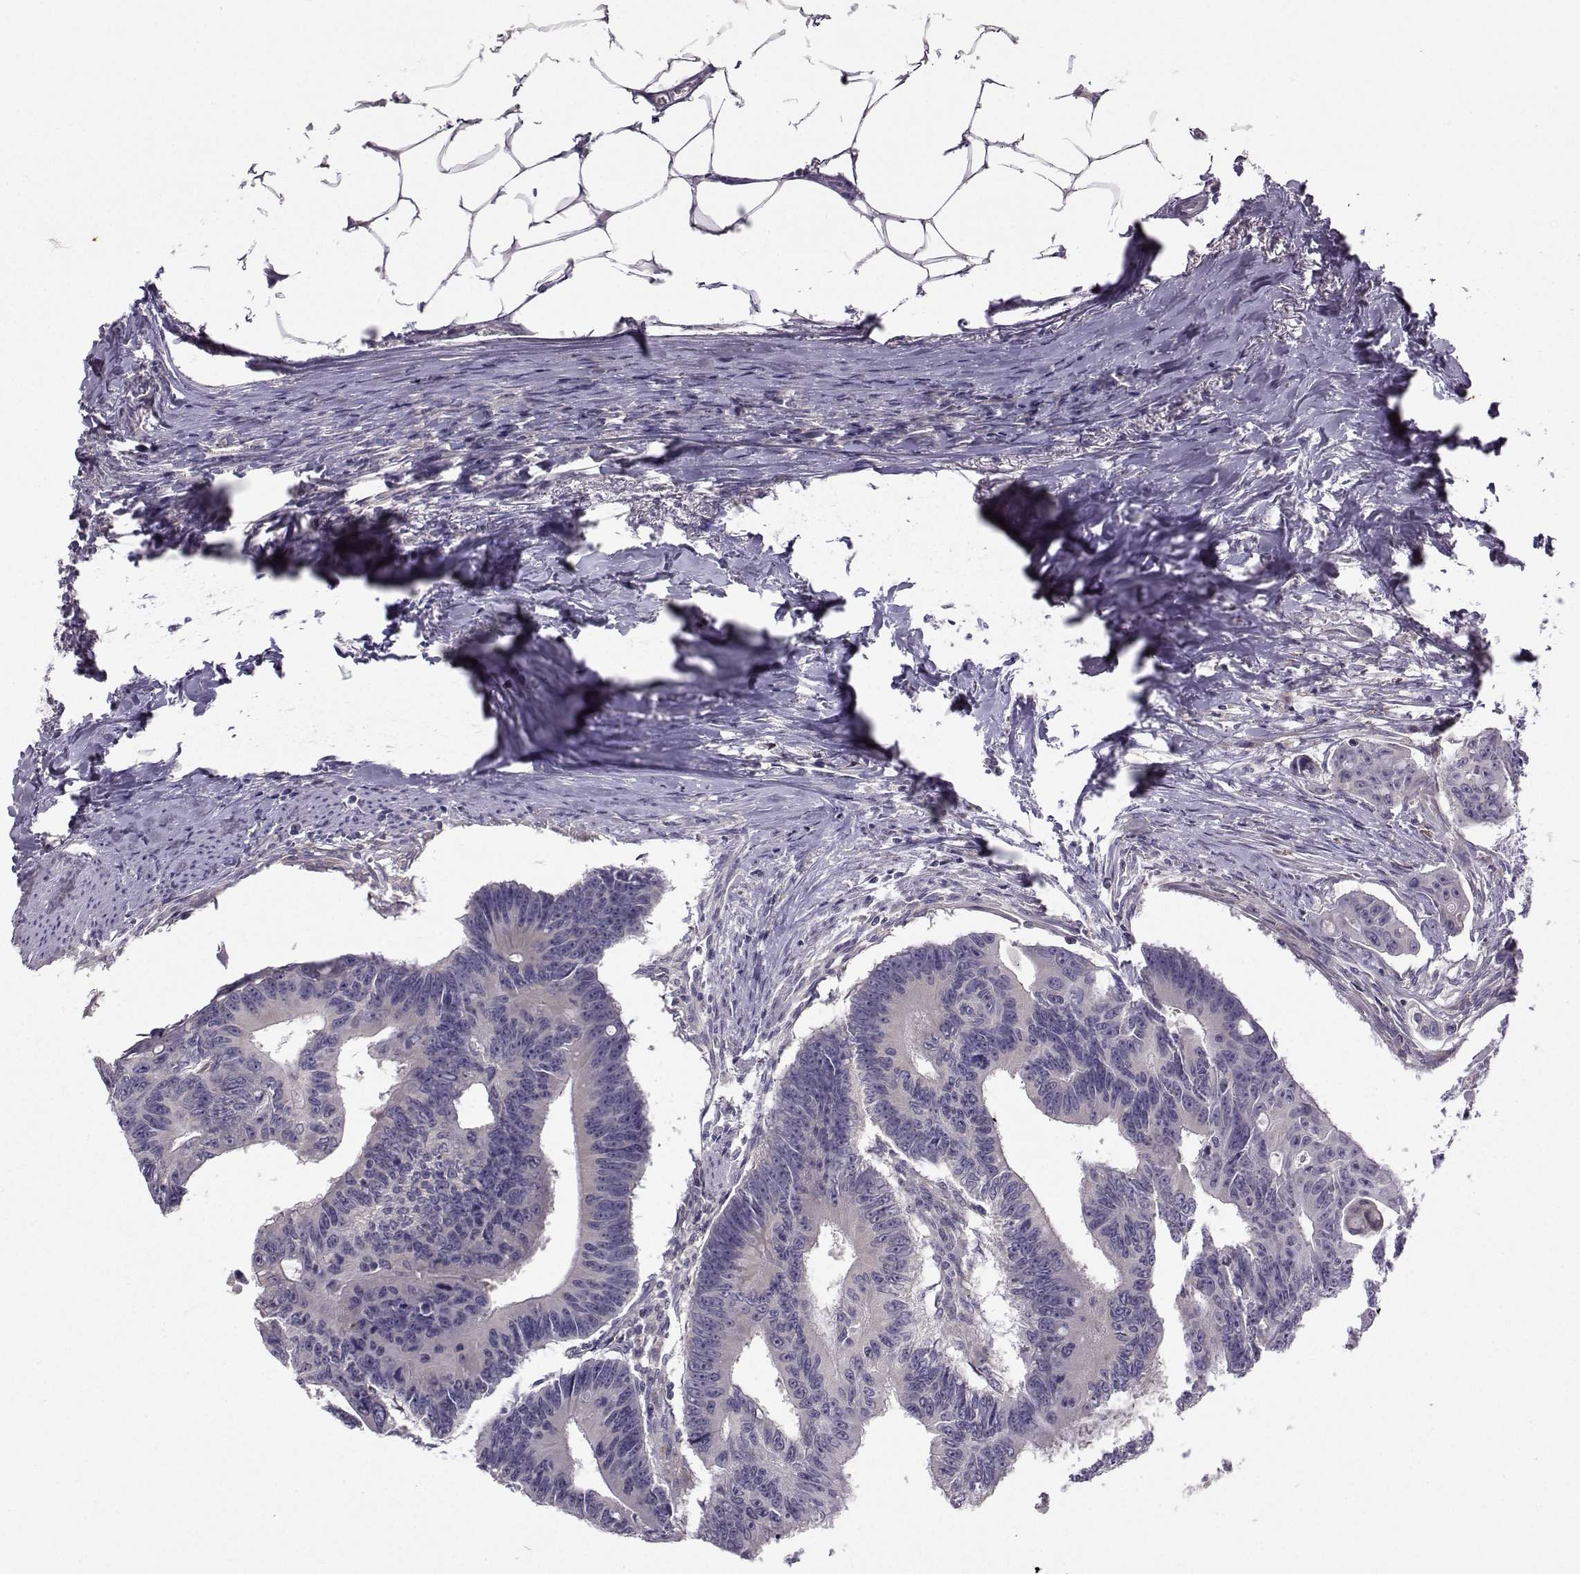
{"staining": {"intensity": "negative", "quantity": "none", "location": "none"}, "tissue": "colorectal cancer", "cell_type": "Tumor cells", "image_type": "cancer", "snomed": [{"axis": "morphology", "description": "Adenocarcinoma, NOS"}, {"axis": "topography", "description": "Colon"}], "caption": "Histopathology image shows no significant protein staining in tumor cells of colorectal cancer.", "gene": "FCAMR", "patient": {"sex": "male", "age": 70}}